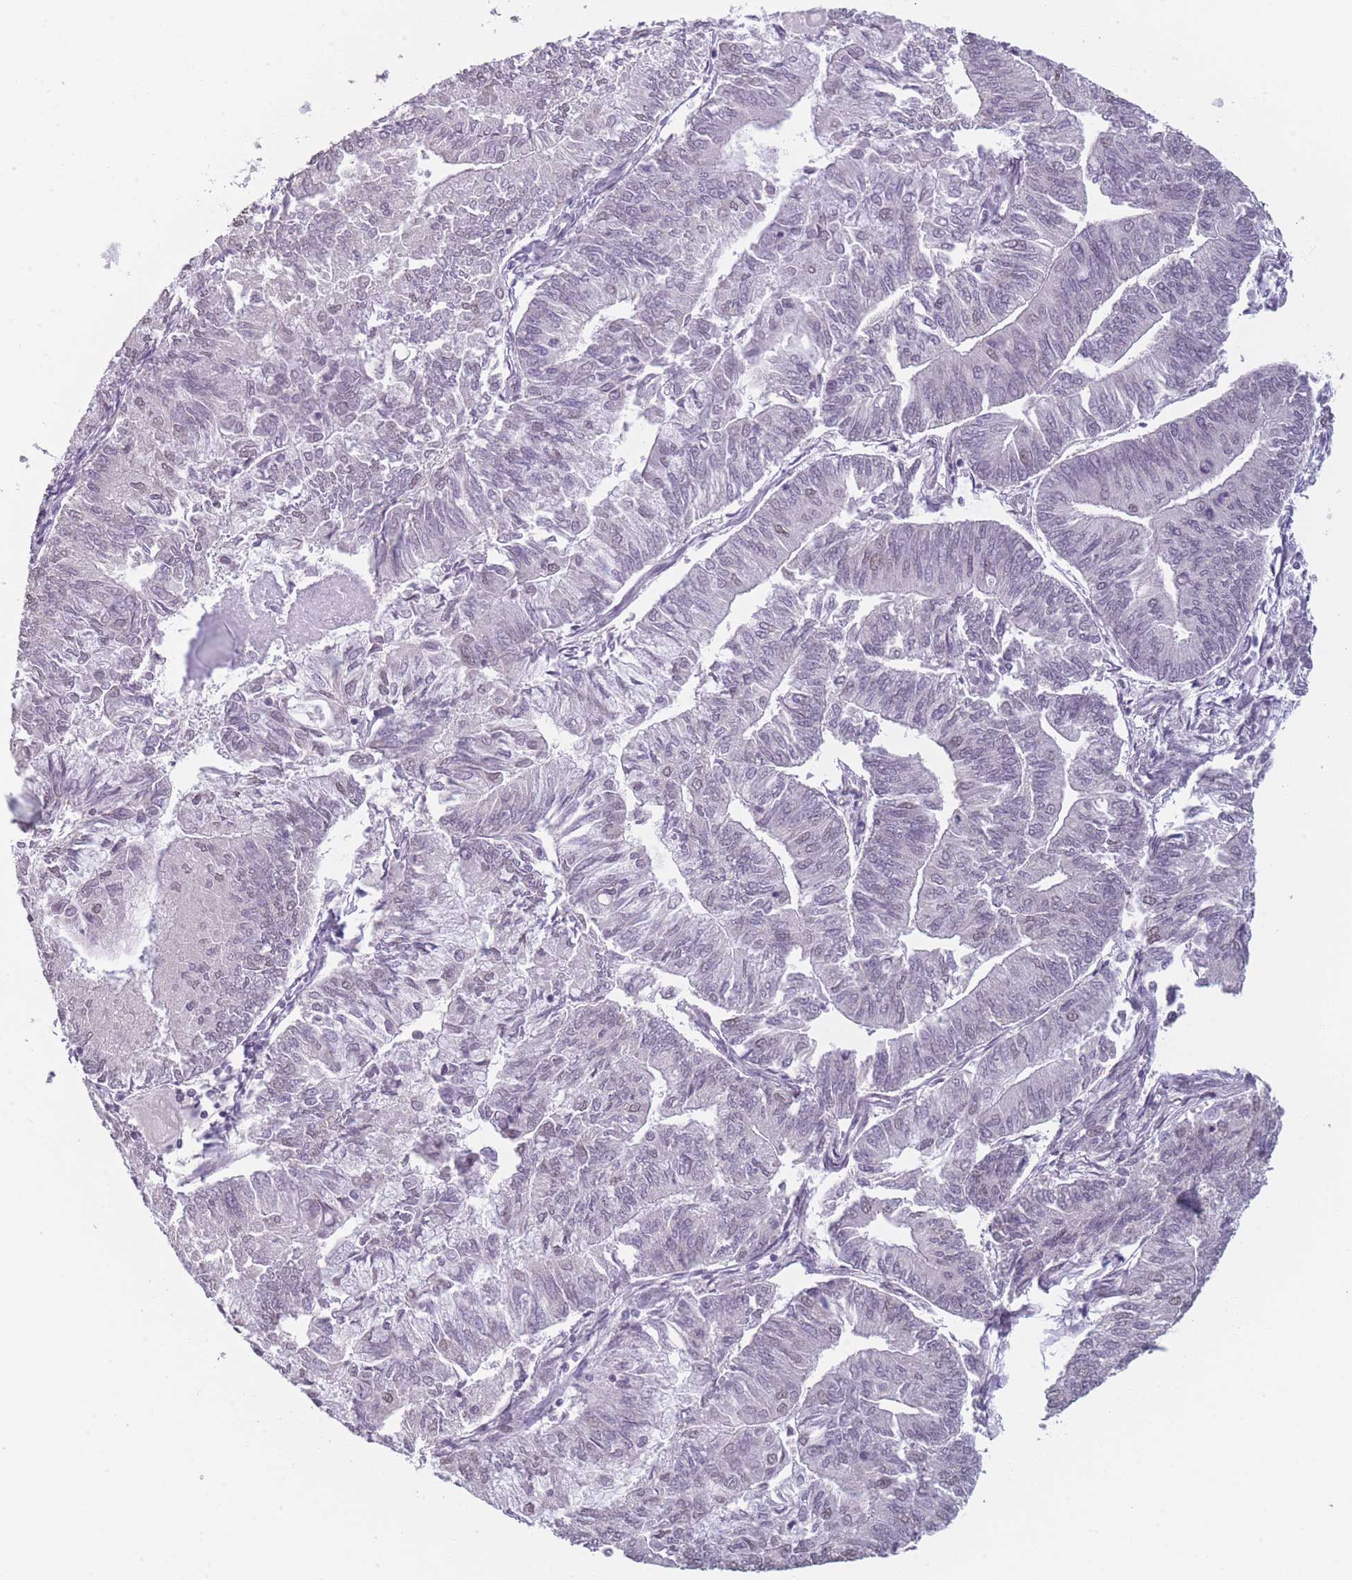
{"staining": {"intensity": "strong", "quantity": "25%-75%", "location": "cytoplasmic/membranous"}, "tissue": "smooth muscle", "cell_type": "Smooth muscle cells", "image_type": "normal", "snomed": [{"axis": "morphology", "description": "Normal tissue, NOS"}, {"axis": "topography", "description": "Smooth muscle"}, {"axis": "topography", "description": "Uterus"}], "caption": "A photomicrograph of human smooth muscle stained for a protein reveals strong cytoplasmic/membranous brown staining in smooth muscle cells.", "gene": "SIN3B", "patient": {"sex": "female", "age": 59}}